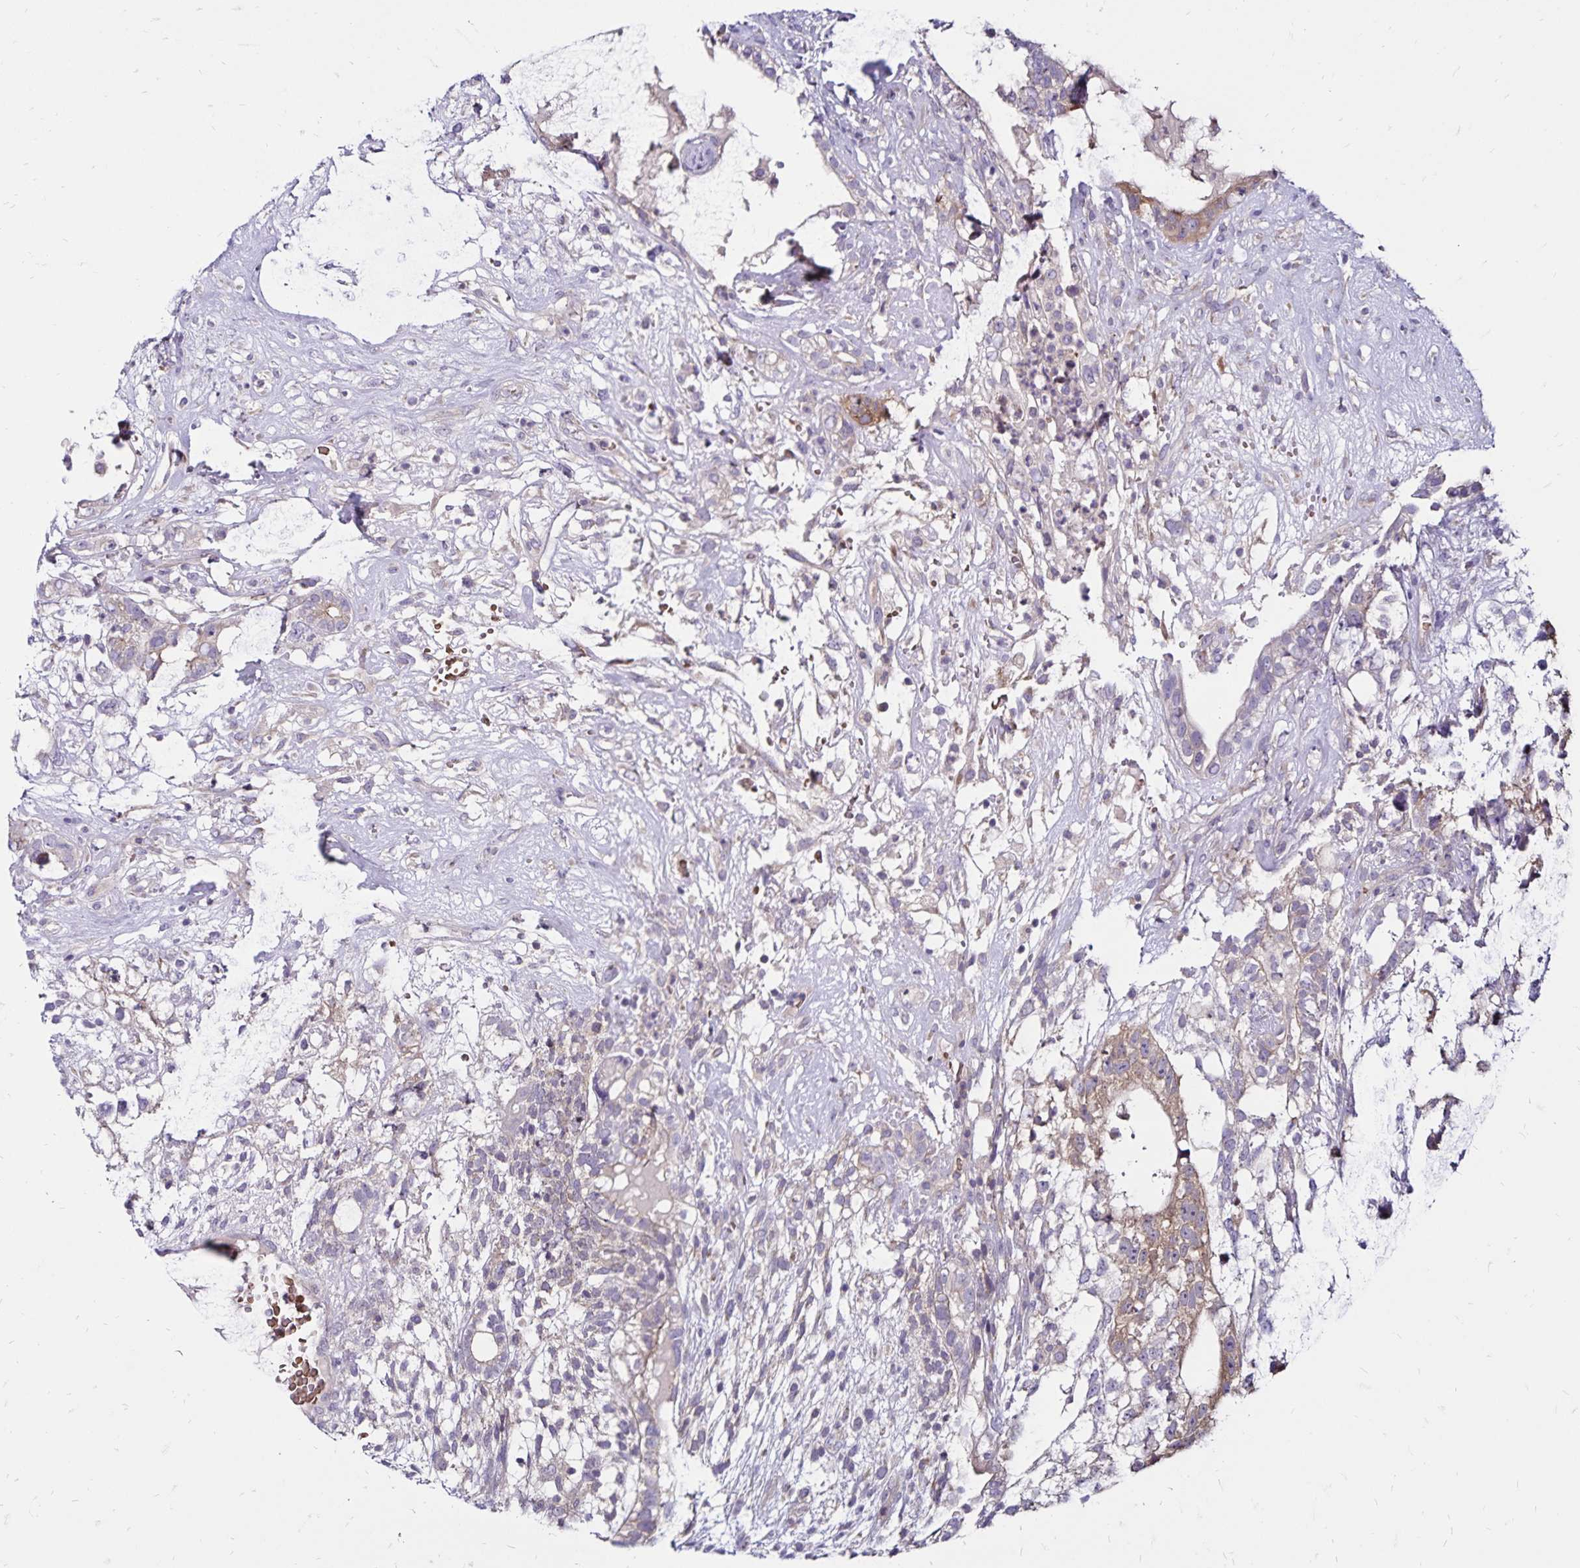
{"staining": {"intensity": "moderate", "quantity": "<25%", "location": "cytoplasmic/membranous"}, "tissue": "testis cancer", "cell_type": "Tumor cells", "image_type": "cancer", "snomed": [{"axis": "morphology", "description": "Seminoma, NOS"}, {"axis": "morphology", "description": "Carcinoma, Embryonal, NOS"}, {"axis": "topography", "description": "Testis"}], "caption": "About <25% of tumor cells in testis seminoma show moderate cytoplasmic/membranous protein expression as visualized by brown immunohistochemical staining.", "gene": "FSD1", "patient": {"sex": "male", "age": 41}}